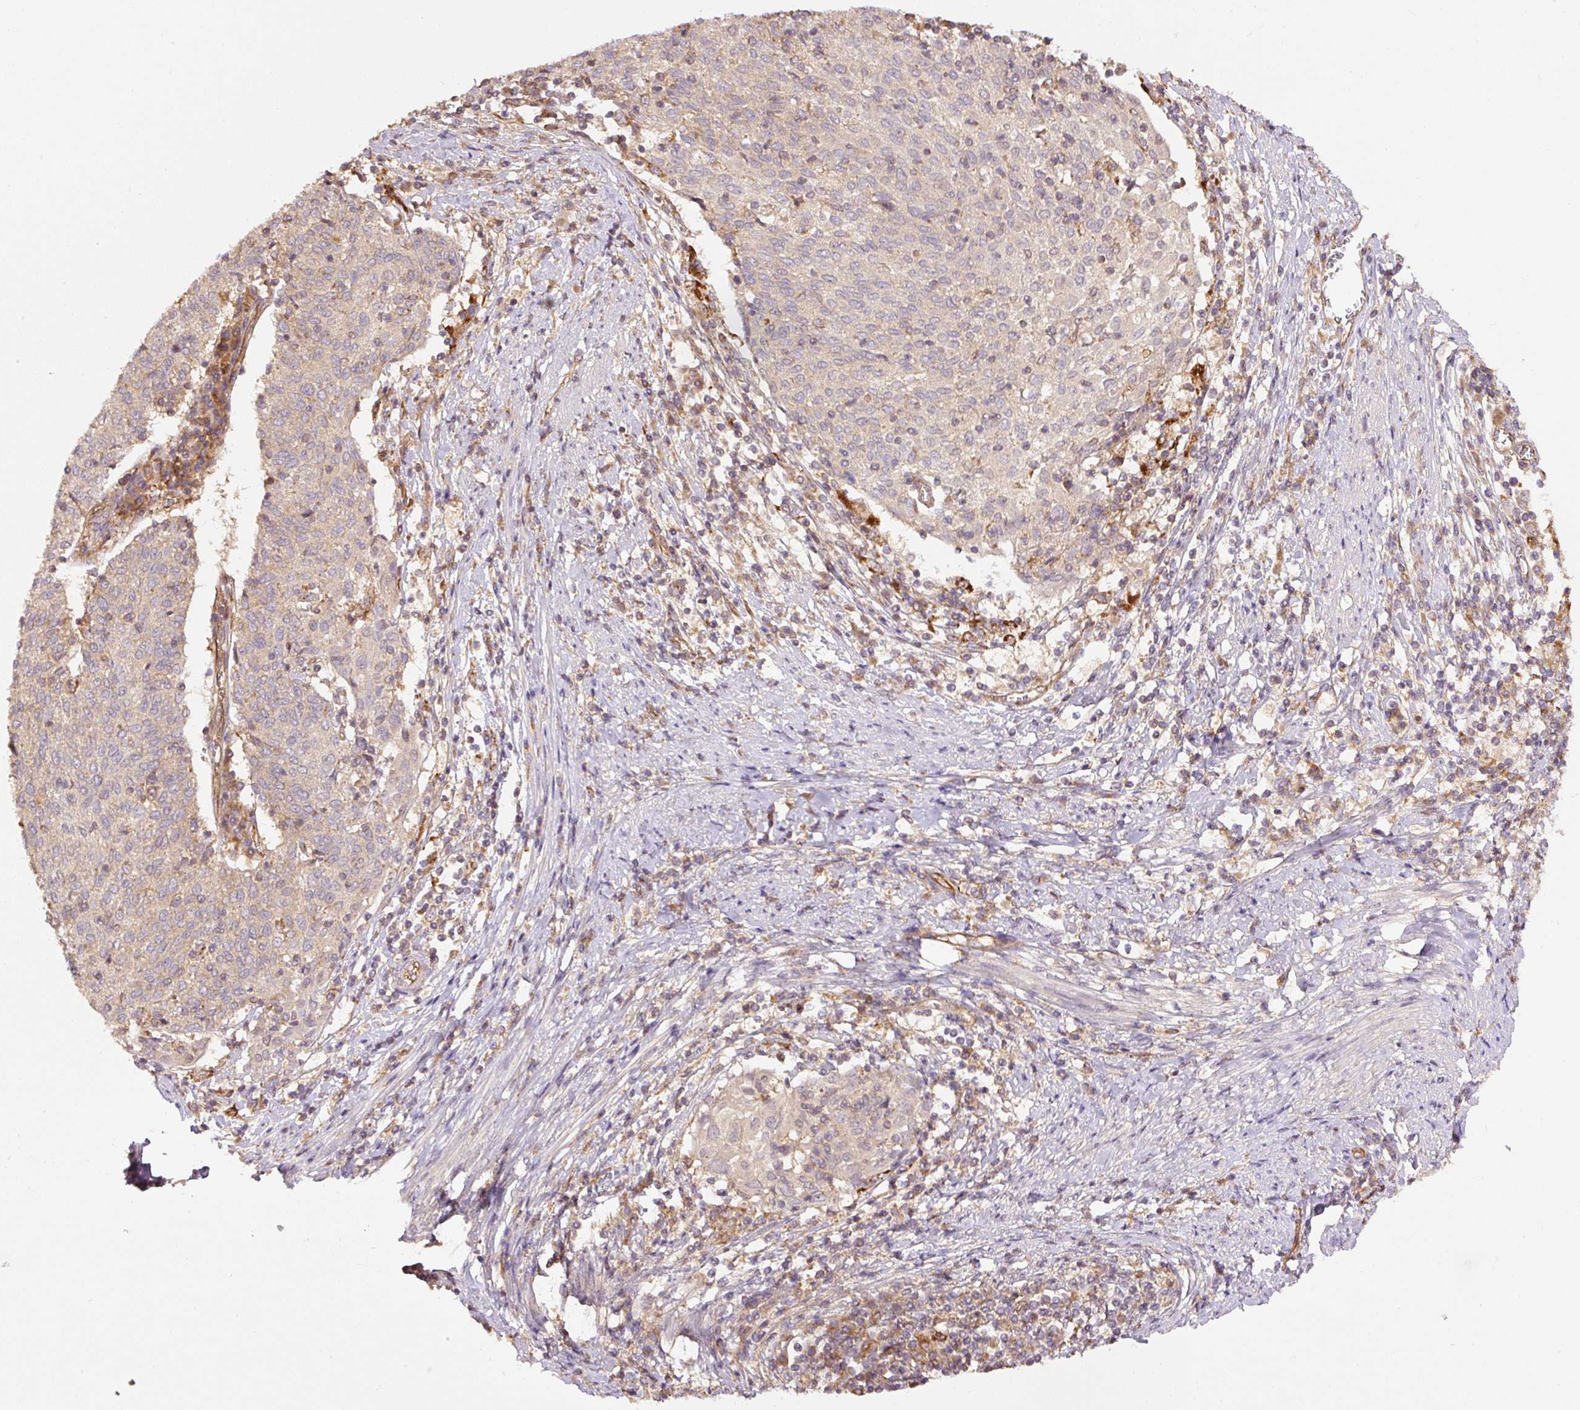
{"staining": {"intensity": "negative", "quantity": "none", "location": "none"}, "tissue": "cervical cancer", "cell_type": "Tumor cells", "image_type": "cancer", "snomed": [{"axis": "morphology", "description": "Squamous cell carcinoma, NOS"}, {"axis": "topography", "description": "Cervix"}], "caption": "This is an IHC photomicrograph of squamous cell carcinoma (cervical). There is no positivity in tumor cells.", "gene": "PCK2", "patient": {"sex": "female", "age": 52}}